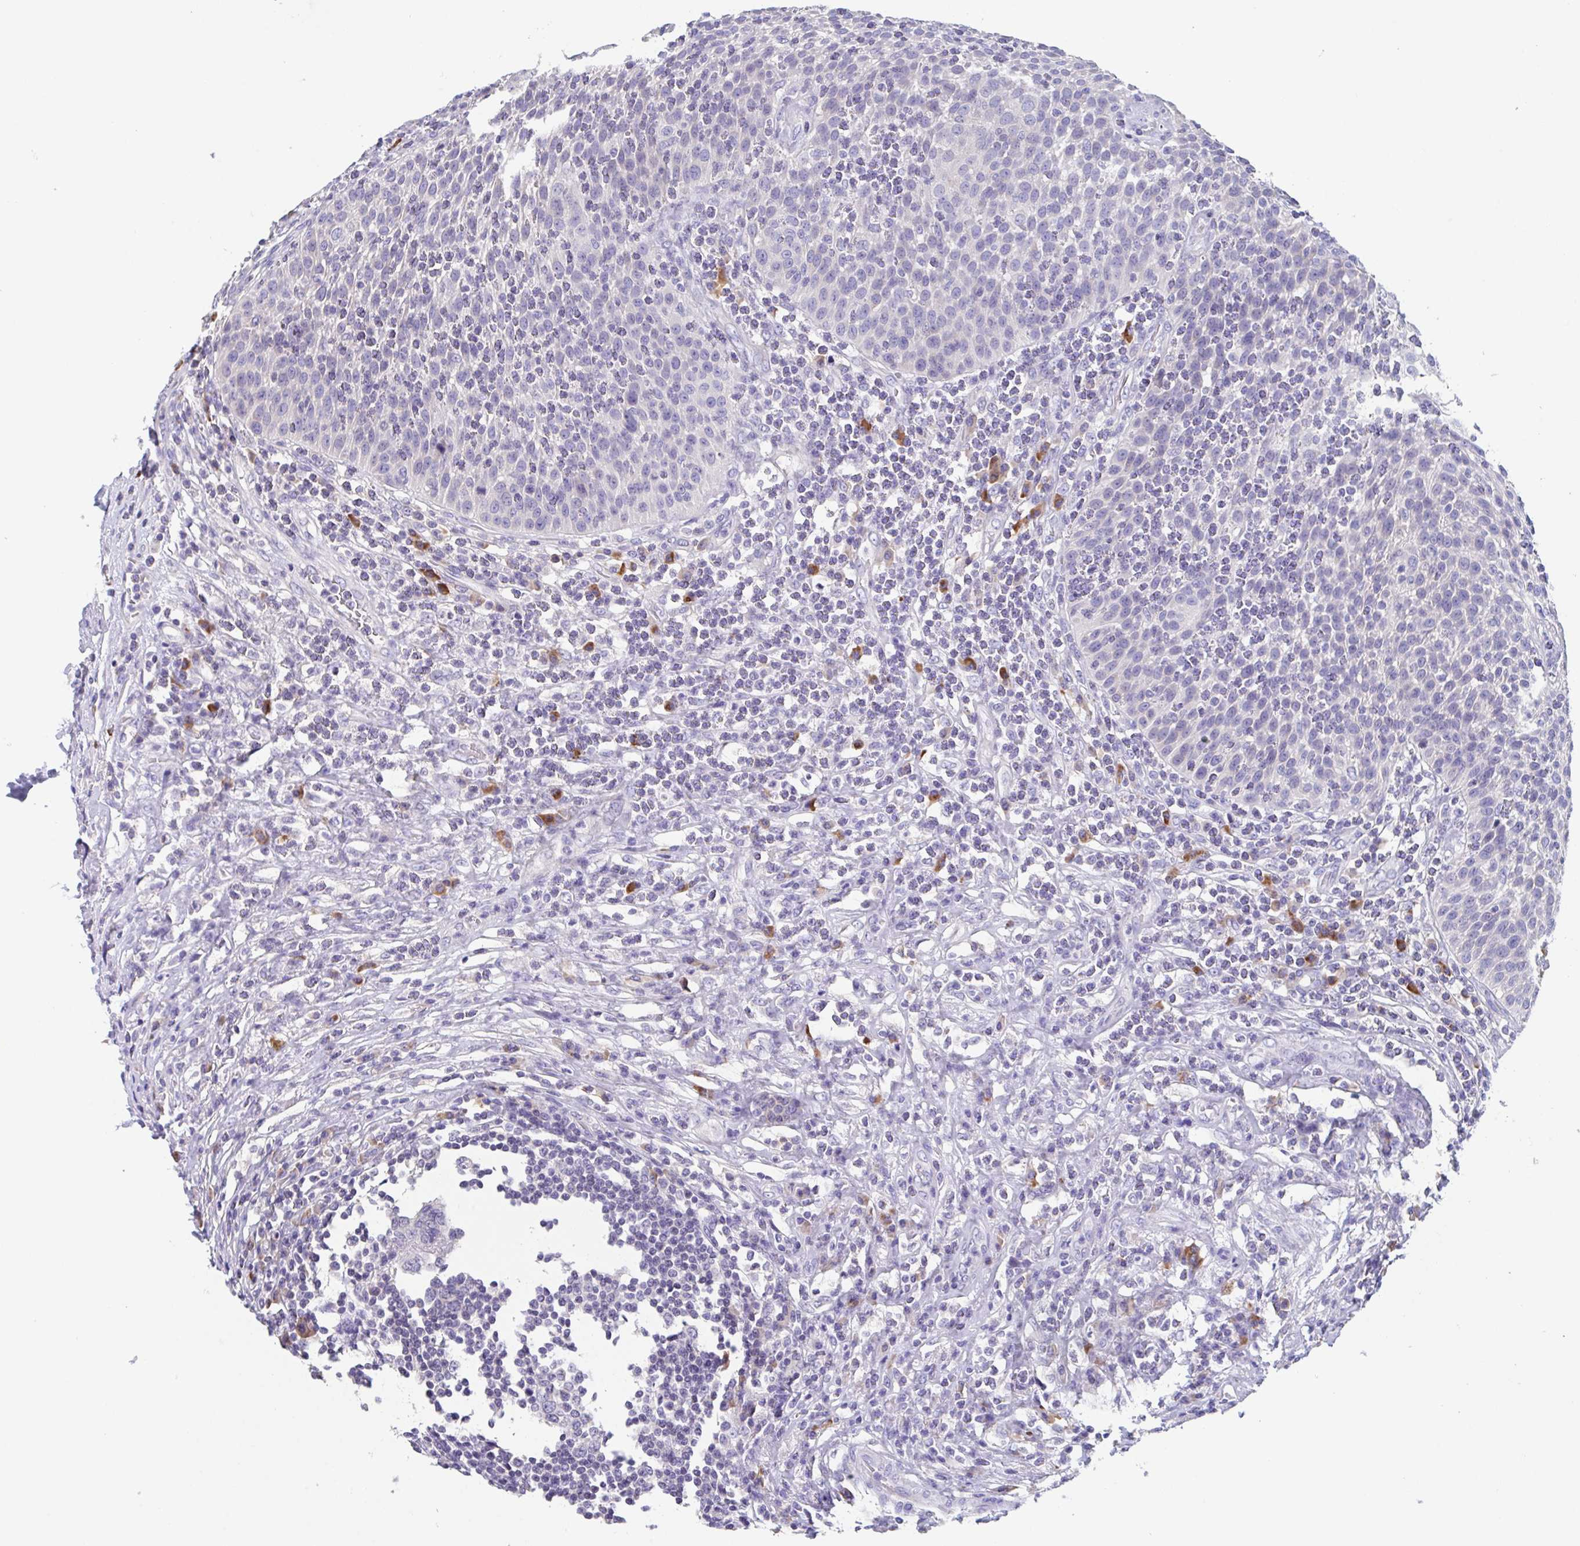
{"staining": {"intensity": "negative", "quantity": "none", "location": "none"}, "tissue": "urothelial cancer", "cell_type": "Tumor cells", "image_type": "cancer", "snomed": [{"axis": "morphology", "description": "Urothelial carcinoma, High grade"}, {"axis": "topography", "description": "Urinary bladder"}], "caption": "The histopathology image shows no significant positivity in tumor cells of high-grade urothelial carcinoma.", "gene": "LRRC58", "patient": {"sex": "female", "age": 70}}